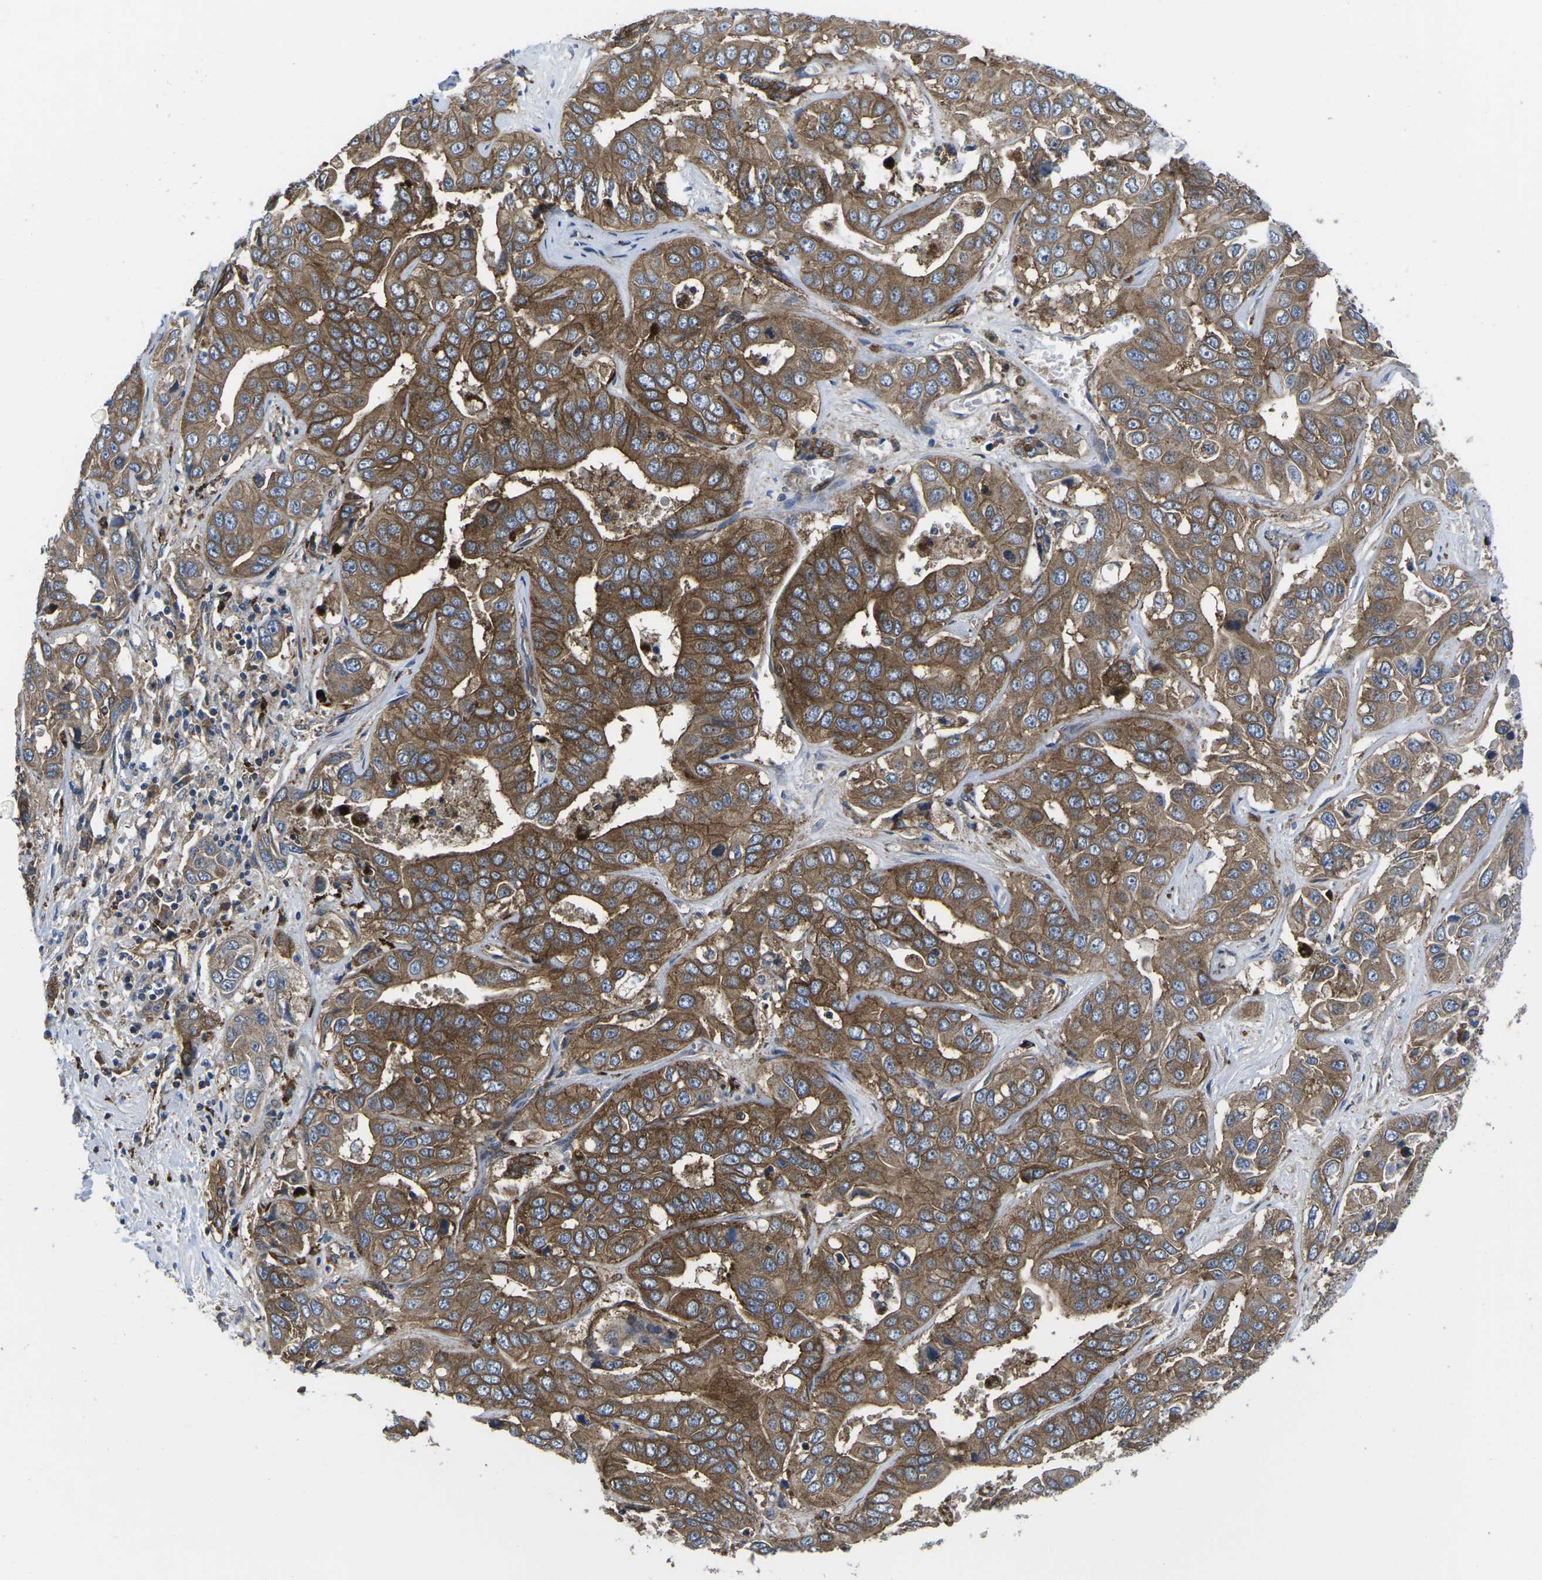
{"staining": {"intensity": "strong", "quantity": ">75%", "location": "cytoplasmic/membranous"}, "tissue": "liver cancer", "cell_type": "Tumor cells", "image_type": "cancer", "snomed": [{"axis": "morphology", "description": "Cholangiocarcinoma"}, {"axis": "topography", "description": "Liver"}], "caption": "The image exhibits a brown stain indicating the presence of a protein in the cytoplasmic/membranous of tumor cells in liver cancer (cholangiocarcinoma).", "gene": "DLG1", "patient": {"sex": "female", "age": 52}}